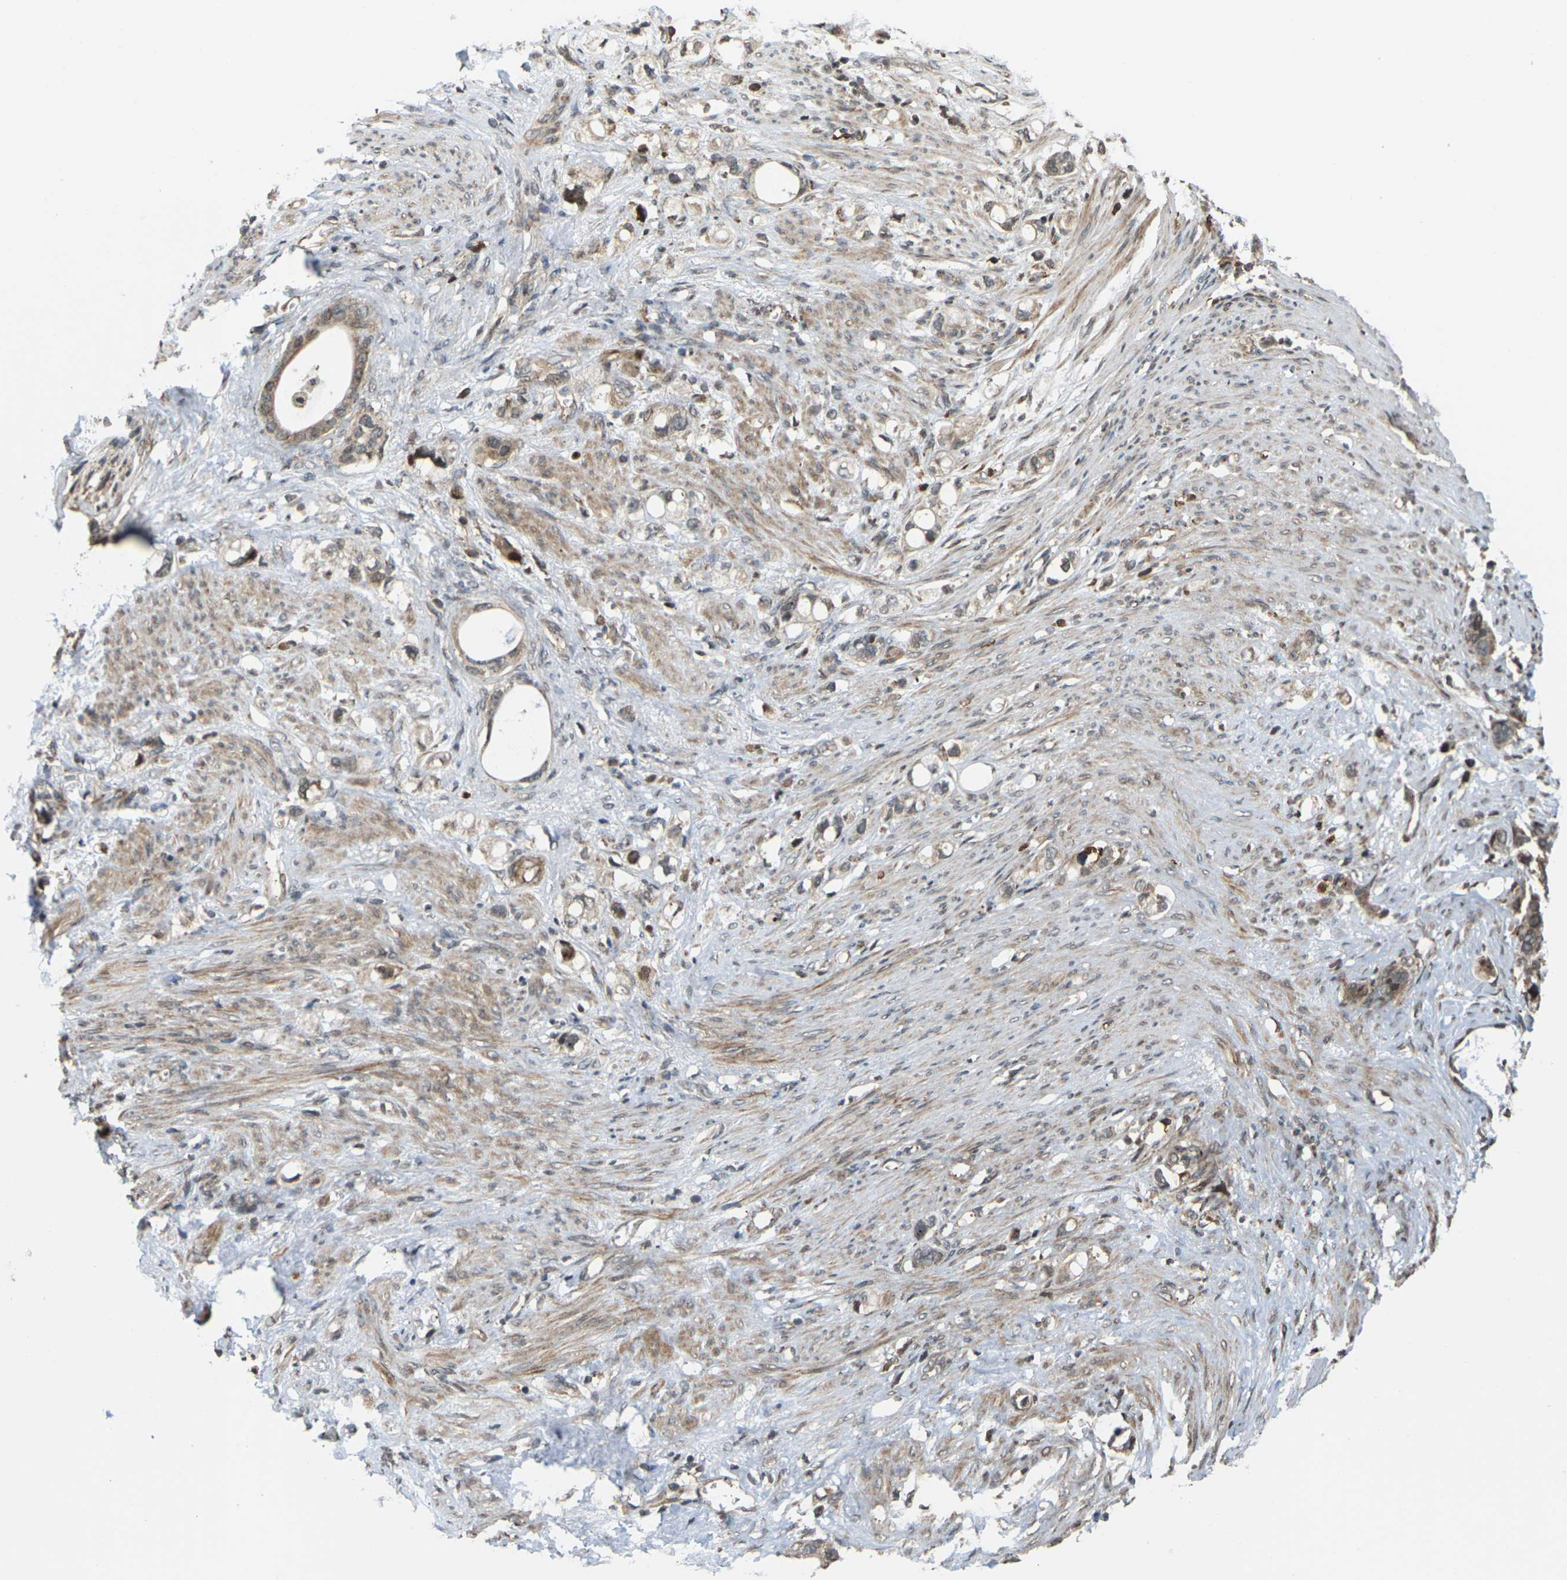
{"staining": {"intensity": "moderate", "quantity": ">75%", "location": "cytoplasmic/membranous"}, "tissue": "stomach cancer", "cell_type": "Tumor cells", "image_type": "cancer", "snomed": [{"axis": "morphology", "description": "Adenocarcinoma, NOS"}, {"axis": "topography", "description": "Stomach"}], "caption": "Moderate cytoplasmic/membranous protein expression is seen in approximately >75% of tumor cells in adenocarcinoma (stomach).", "gene": "ROBO1", "patient": {"sex": "female", "age": 75}}